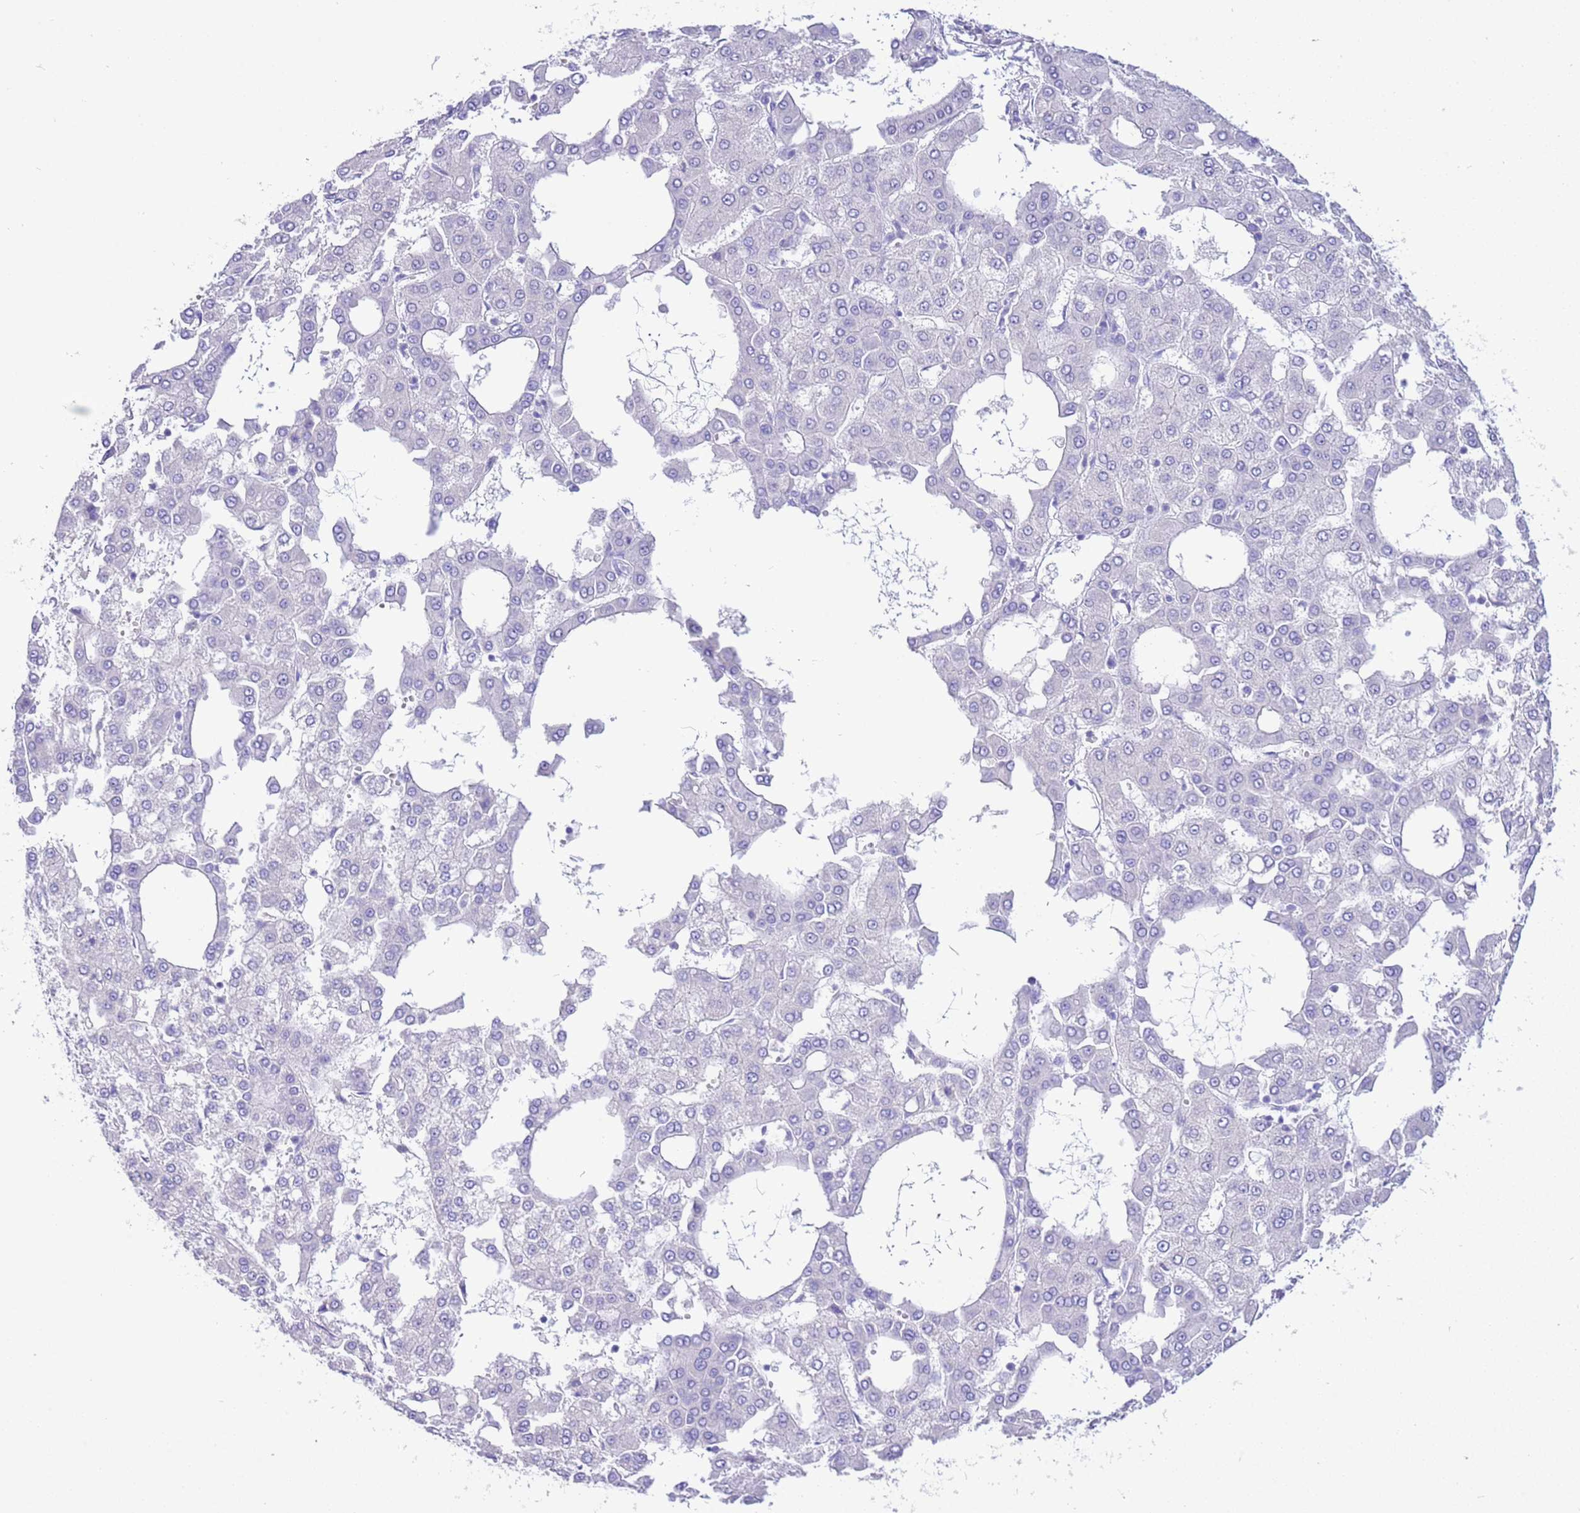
{"staining": {"intensity": "negative", "quantity": "none", "location": "none"}, "tissue": "liver cancer", "cell_type": "Tumor cells", "image_type": "cancer", "snomed": [{"axis": "morphology", "description": "Carcinoma, Hepatocellular, NOS"}, {"axis": "topography", "description": "Liver"}], "caption": "This image is of hepatocellular carcinoma (liver) stained with IHC to label a protein in brown with the nuclei are counter-stained blue. There is no positivity in tumor cells.", "gene": "CPB1", "patient": {"sex": "male", "age": 47}}